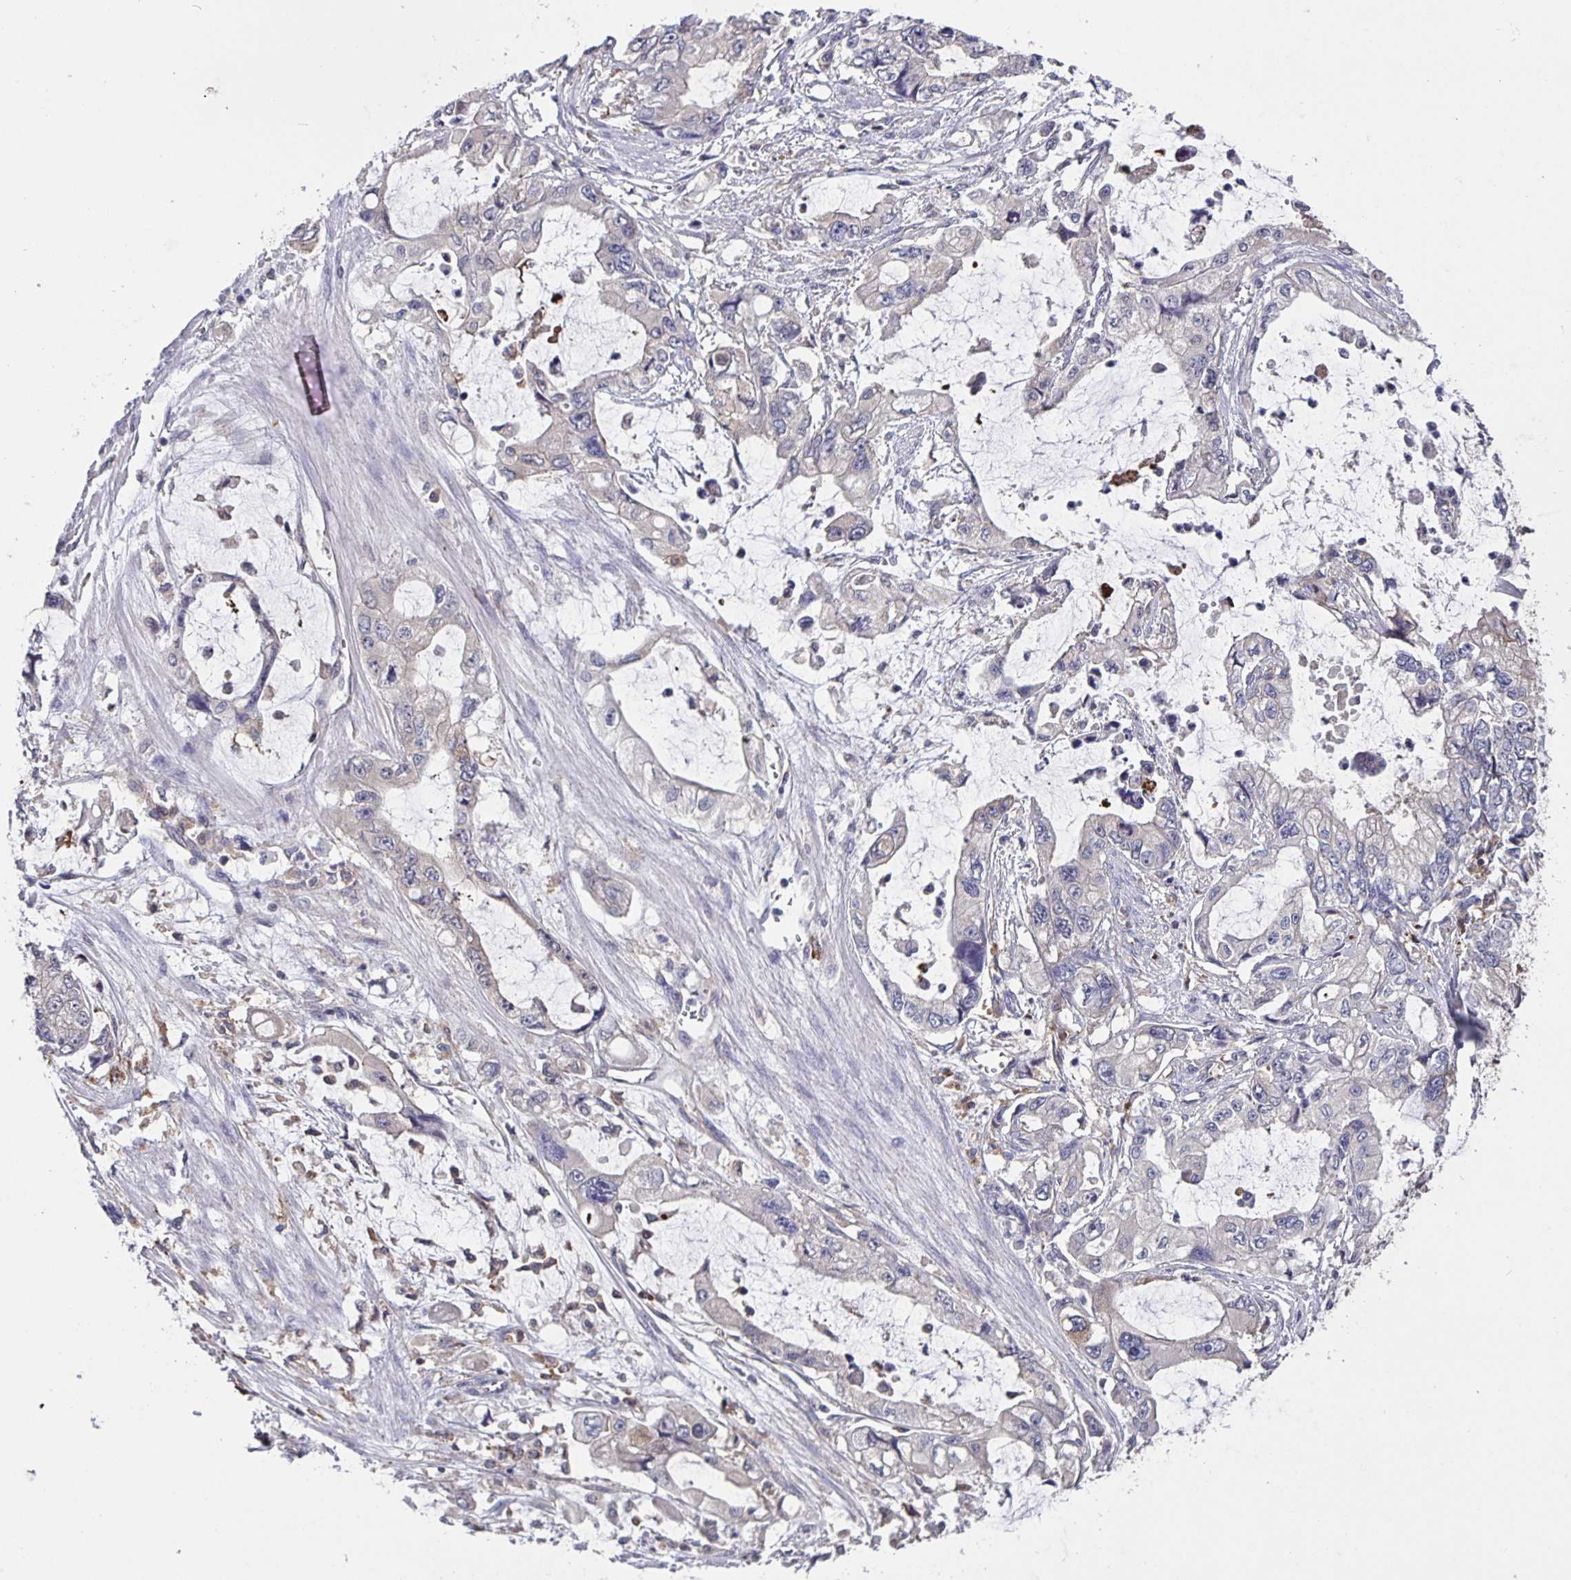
{"staining": {"intensity": "negative", "quantity": "none", "location": "none"}, "tissue": "stomach cancer", "cell_type": "Tumor cells", "image_type": "cancer", "snomed": [{"axis": "morphology", "description": "Adenocarcinoma, NOS"}, {"axis": "topography", "description": "Pancreas"}, {"axis": "topography", "description": "Stomach, upper"}, {"axis": "topography", "description": "Stomach"}], "caption": "An immunohistochemistry (IHC) photomicrograph of stomach adenocarcinoma is shown. There is no staining in tumor cells of stomach adenocarcinoma.", "gene": "FEM1C", "patient": {"sex": "male", "age": 77}}